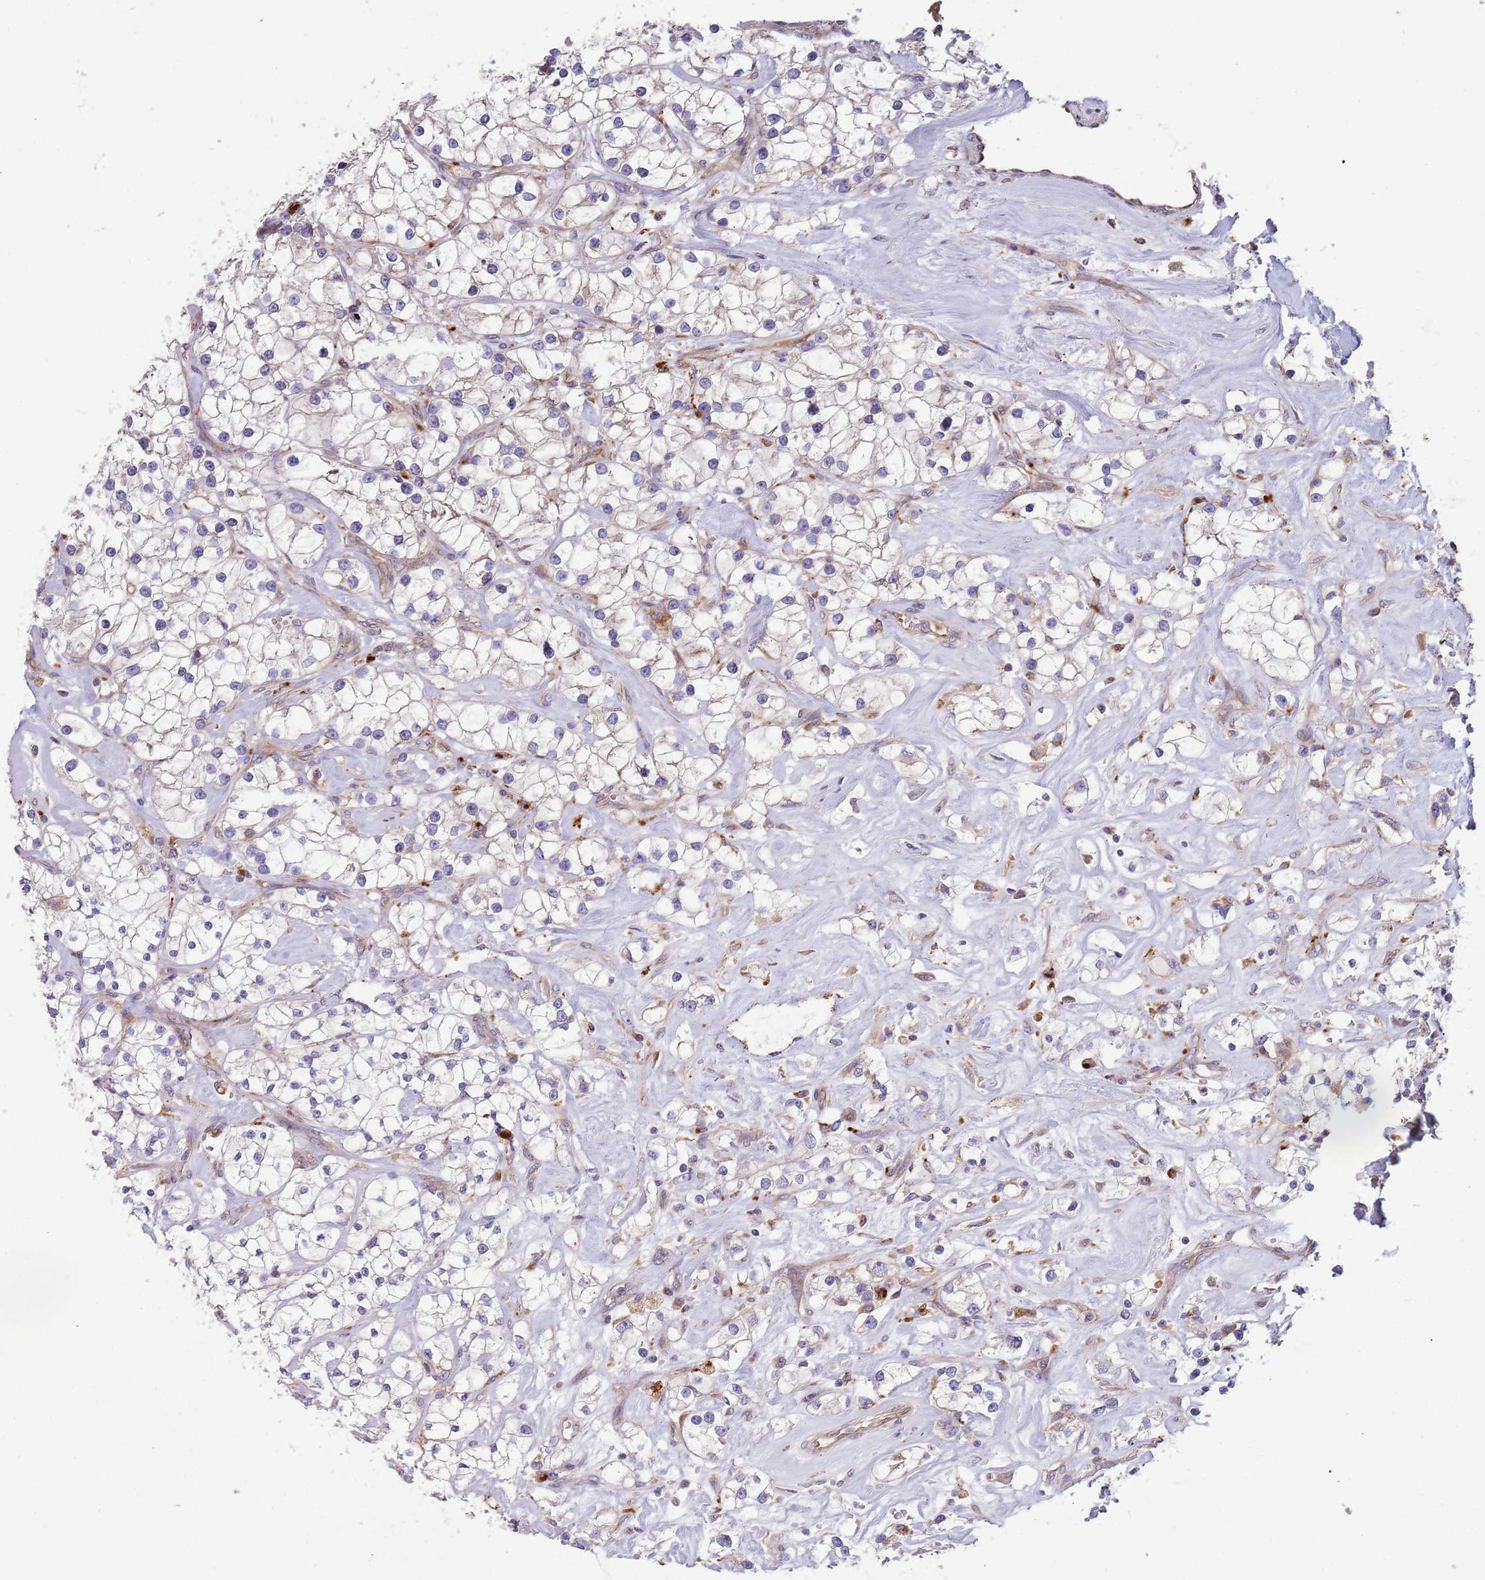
{"staining": {"intensity": "negative", "quantity": "none", "location": "none"}, "tissue": "renal cancer", "cell_type": "Tumor cells", "image_type": "cancer", "snomed": [{"axis": "morphology", "description": "Adenocarcinoma, NOS"}, {"axis": "topography", "description": "Kidney"}], "caption": "A high-resolution micrograph shows immunohistochemistry (IHC) staining of adenocarcinoma (renal), which shows no significant expression in tumor cells.", "gene": "ARMCX6", "patient": {"sex": "male", "age": 77}}